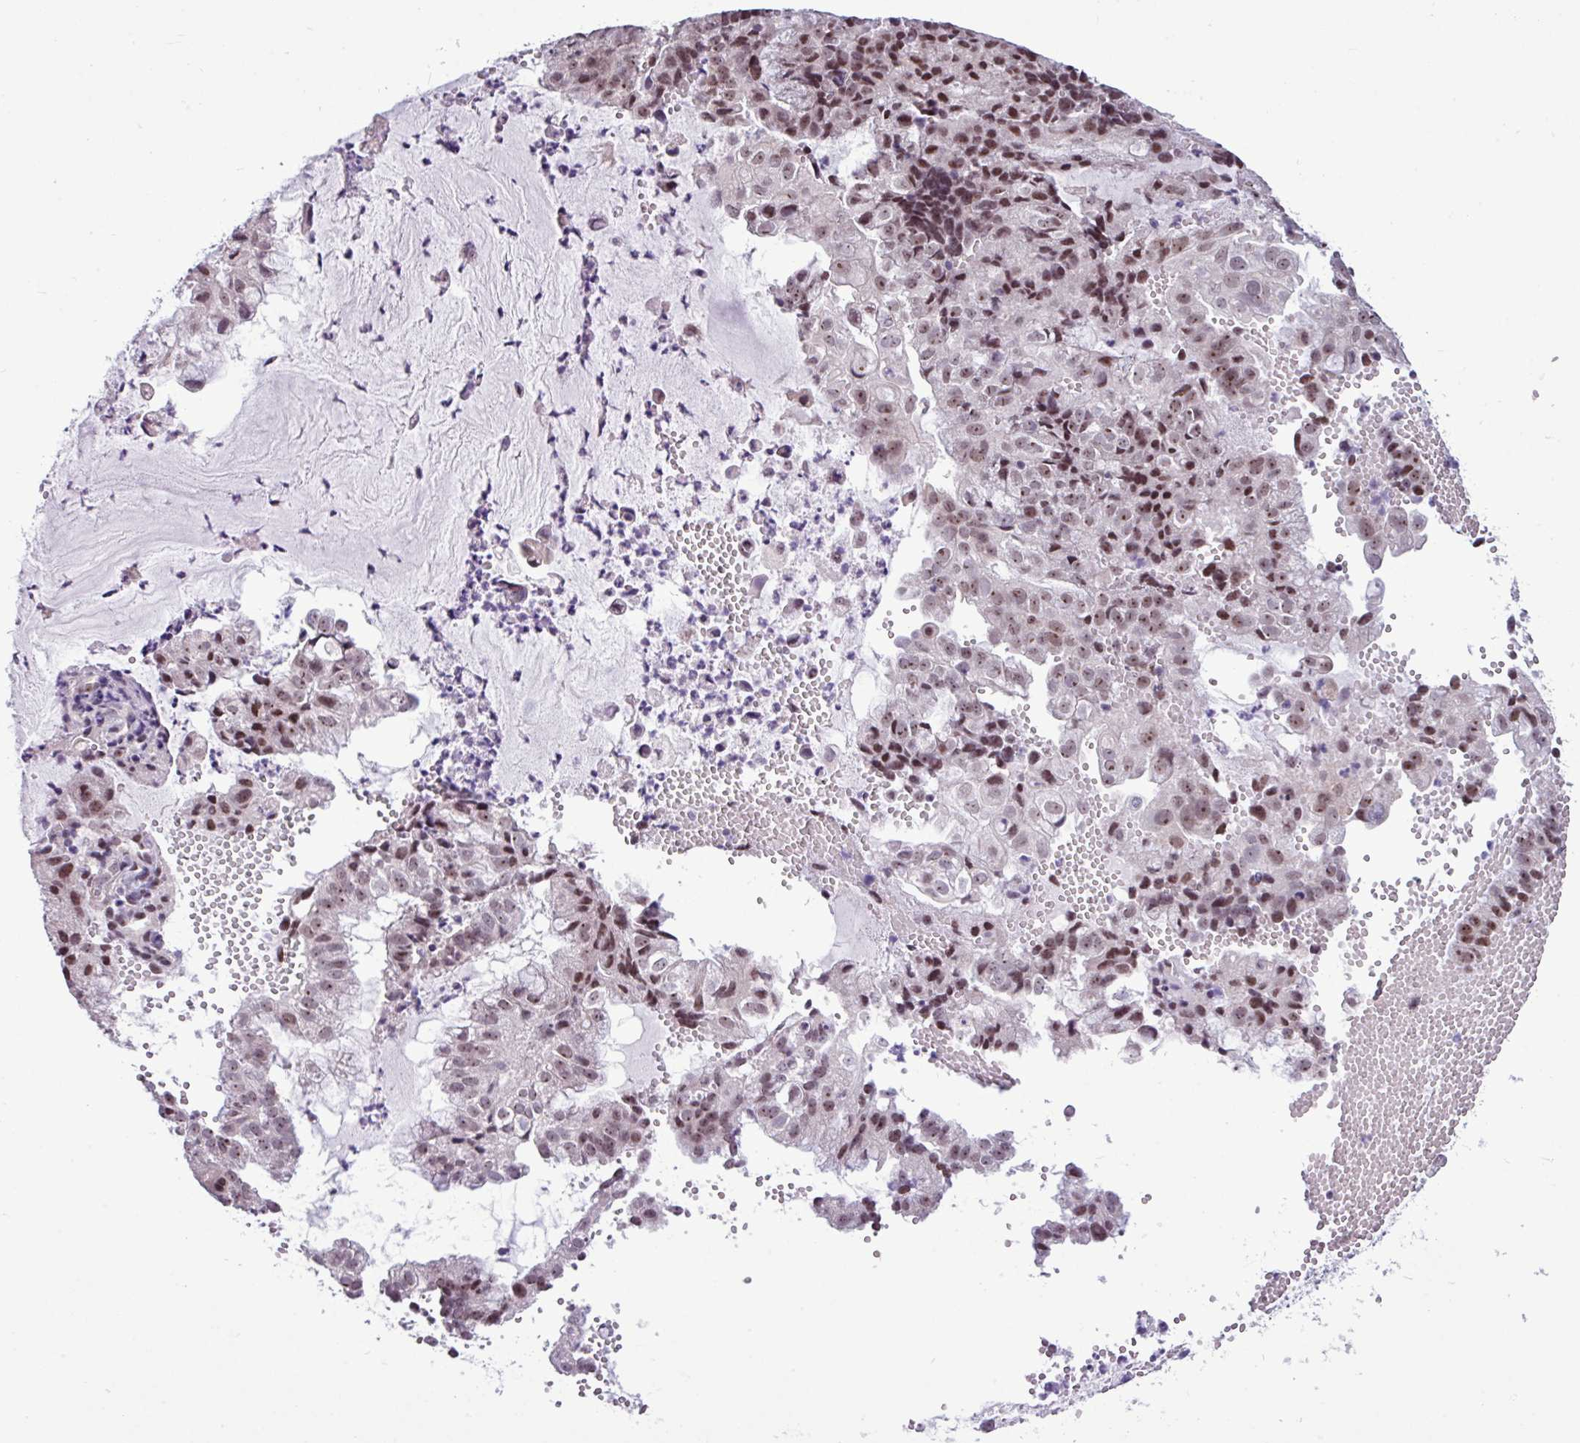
{"staining": {"intensity": "moderate", "quantity": ">75%", "location": "nuclear"}, "tissue": "endometrial cancer", "cell_type": "Tumor cells", "image_type": "cancer", "snomed": [{"axis": "morphology", "description": "Adenocarcinoma, NOS"}, {"axis": "topography", "description": "Endometrium"}], "caption": "This photomicrograph demonstrates adenocarcinoma (endometrial) stained with immunohistochemistry (IHC) to label a protein in brown. The nuclear of tumor cells show moderate positivity for the protein. Nuclei are counter-stained blue.", "gene": "UTP18", "patient": {"sex": "female", "age": 76}}